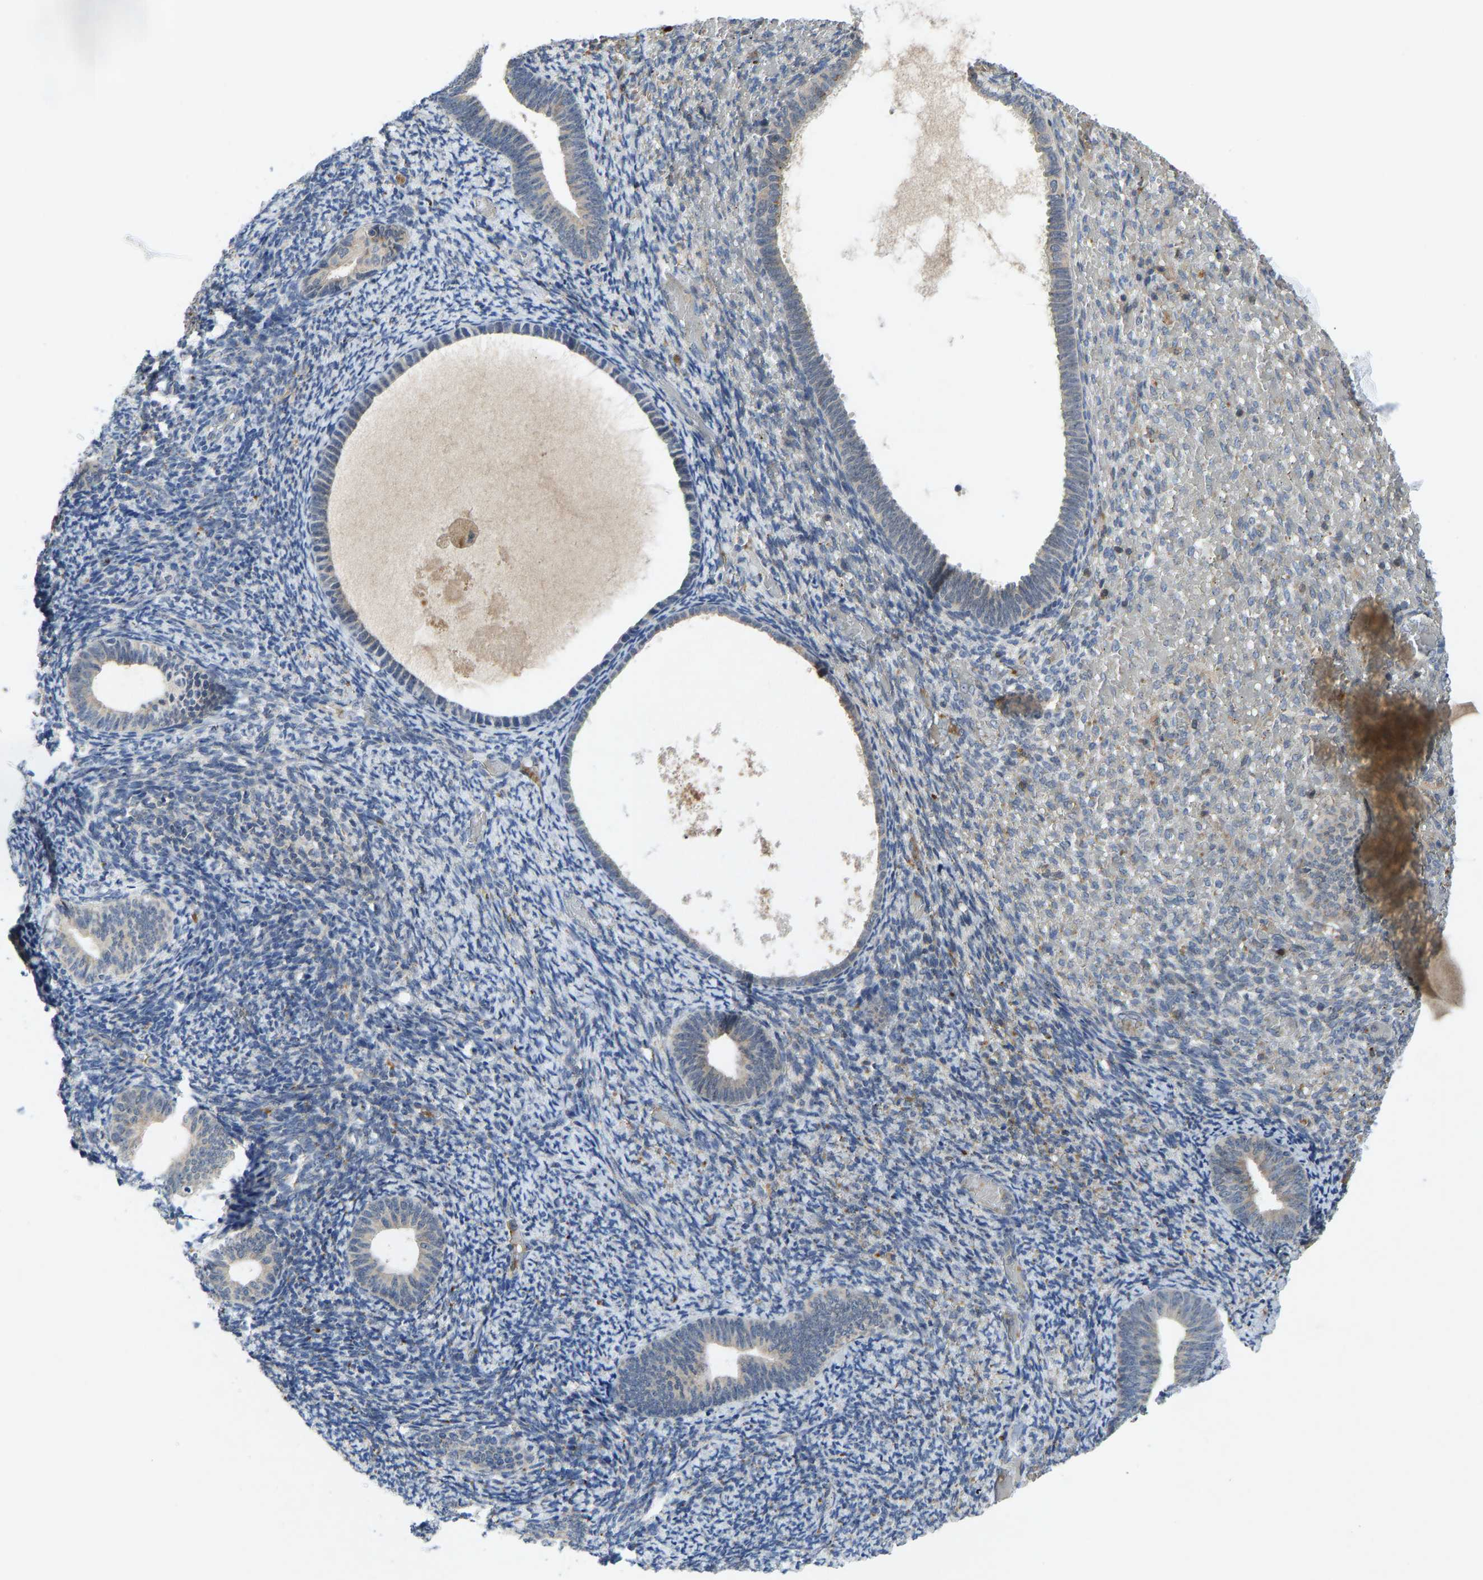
{"staining": {"intensity": "weak", "quantity": "<25%", "location": "cytoplasmic/membranous"}, "tissue": "endometrium", "cell_type": "Cells in endometrial stroma", "image_type": "normal", "snomed": [{"axis": "morphology", "description": "Normal tissue, NOS"}, {"axis": "topography", "description": "Endometrium"}], "caption": "Immunohistochemical staining of normal endometrium displays no significant expression in cells in endometrial stroma.", "gene": "PDE7A", "patient": {"sex": "female", "age": 66}}